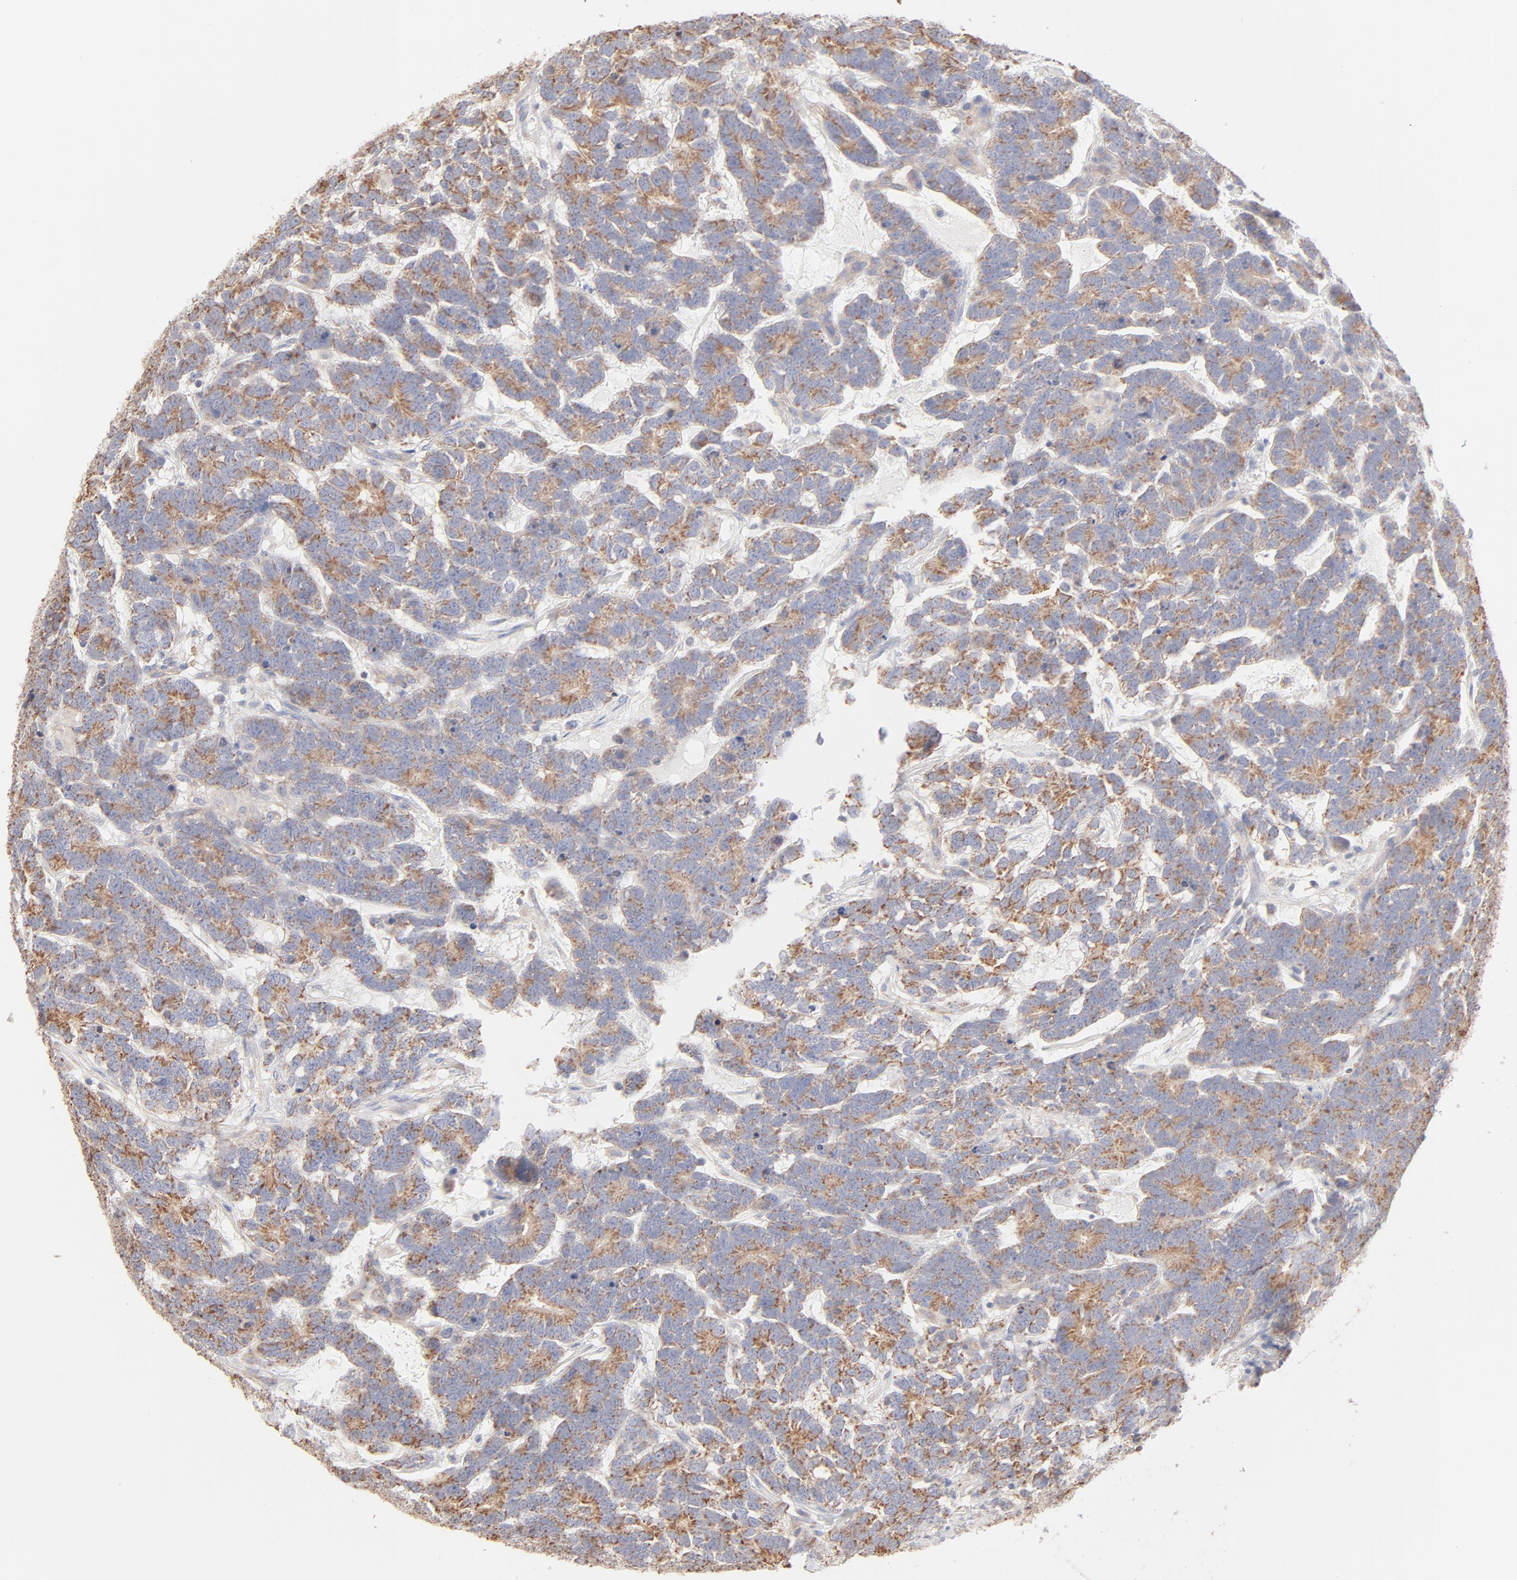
{"staining": {"intensity": "weak", "quantity": ">75%", "location": "cytoplasmic/membranous"}, "tissue": "testis cancer", "cell_type": "Tumor cells", "image_type": "cancer", "snomed": [{"axis": "morphology", "description": "Carcinoma, Embryonal, NOS"}, {"axis": "topography", "description": "Testis"}], "caption": "Immunohistochemistry (IHC) (DAB (3,3'-diaminobenzidine)) staining of human testis cancer demonstrates weak cytoplasmic/membranous protein staining in approximately >75% of tumor cells.", "gene": "SPTB", "patient": {"sex": "male", "age": 26}}